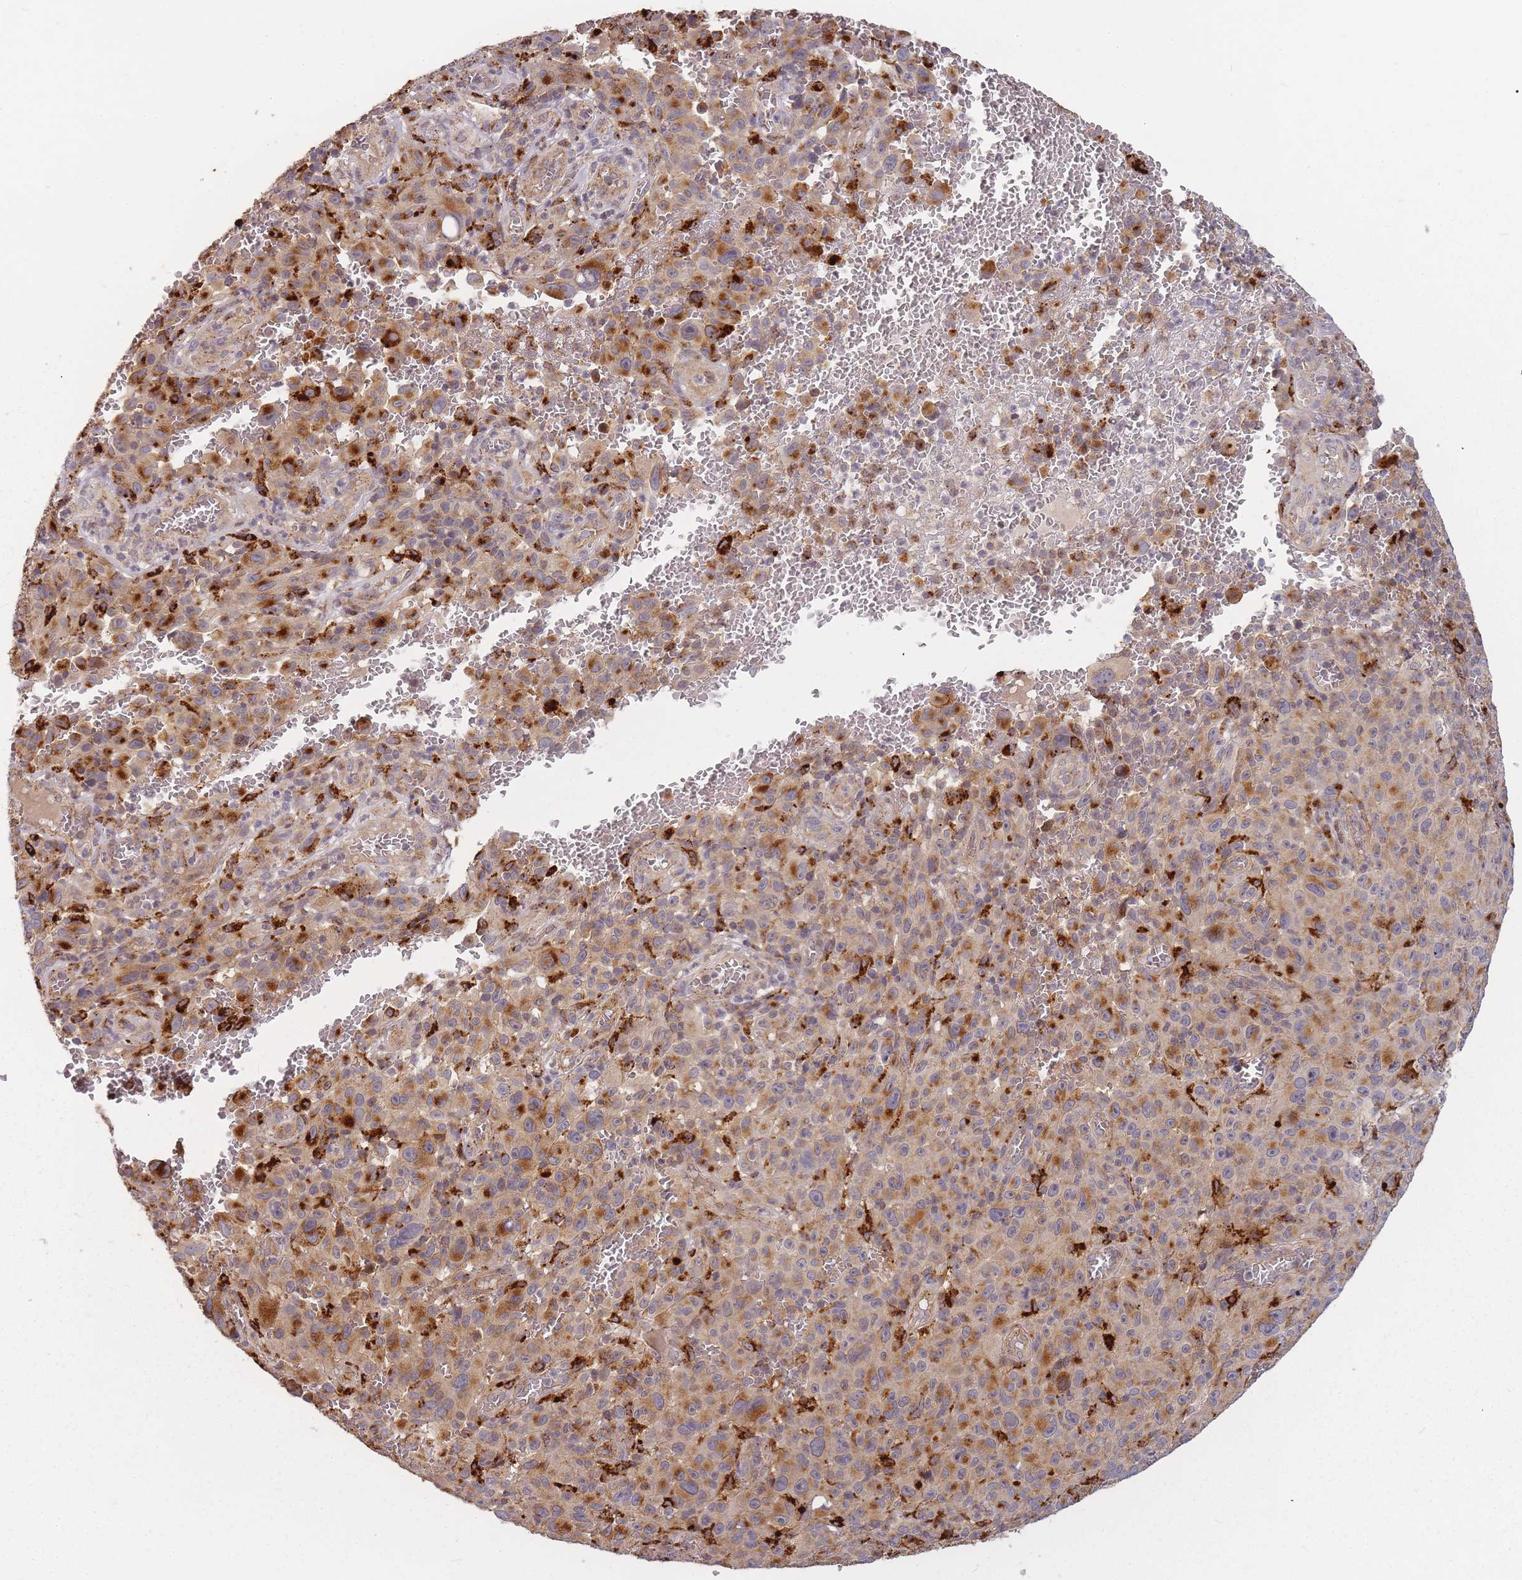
{"staining": {"intensity": "moderate", "quantity": ">75%", "location": "cytoplasmic/membranous"}, "tissue": "melanoma", "cell_type": "Tumor cells", "image_type": "cancer", "snomed": [{"axis": "morphology", "description": "Malignant melanoma, NOS"}, {"axis": "topography", "description": "Skin"}], "caption": "High-power microscopy captured an immunohistochemistry (IHC) photomicrograph of malignant melanoma, revealing moderate cytoplasmic/membranous expression in about >75% of tumor cells. Using DAB (brown) and hematoxylin (blue) stains, captured at high magnification using brightfield microscopy.", "gene": "ATG5", "patient": {"sex": "female", "age": 82}}